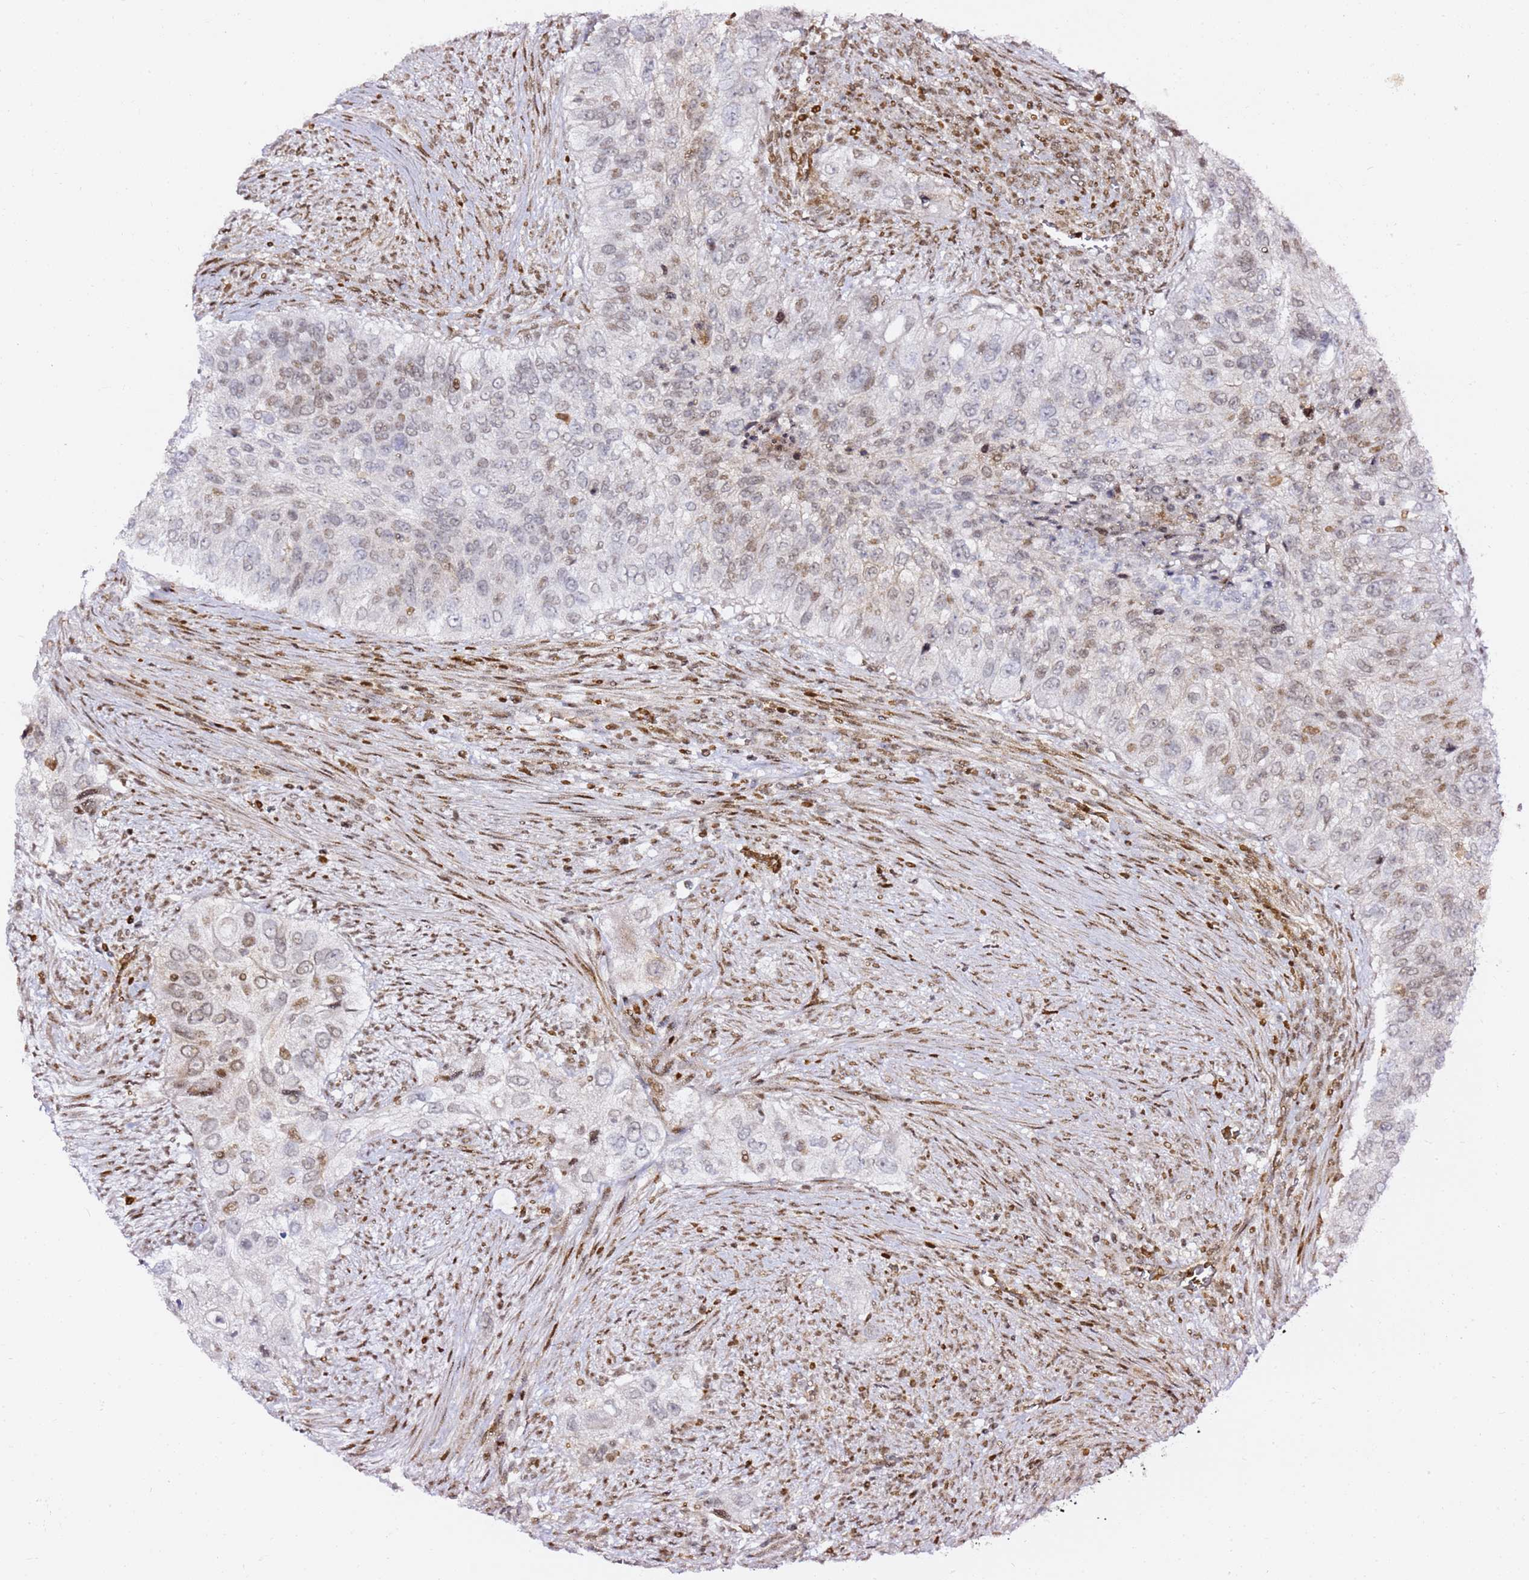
{"staining": {"intensity": "moderate", "quantity": "<25%", "location": "nuclear"}, "tissue": "urothelial cancer", "cell_type": "Tumor cells", "image_type": "cancer", "snomed": [{"axis": "morphology", "description": "Urothelial carcinoma, High grade"}, {"axis": "topography", "description": "Urinary bladder"}], "caption": "Immunohistochemistry staining of urothelial carcinoma (high-grade), which shows low levels of moderate nuclear staining in about <25% of tumor cells indicating moderate nuclear protein positivity. The staining was performed using DAB (brown) for protein detection and nuclei were counterstained in hematoxylin (blue).", "gene": "GBP2", "patient": {"sex": "female", "age": 60}}